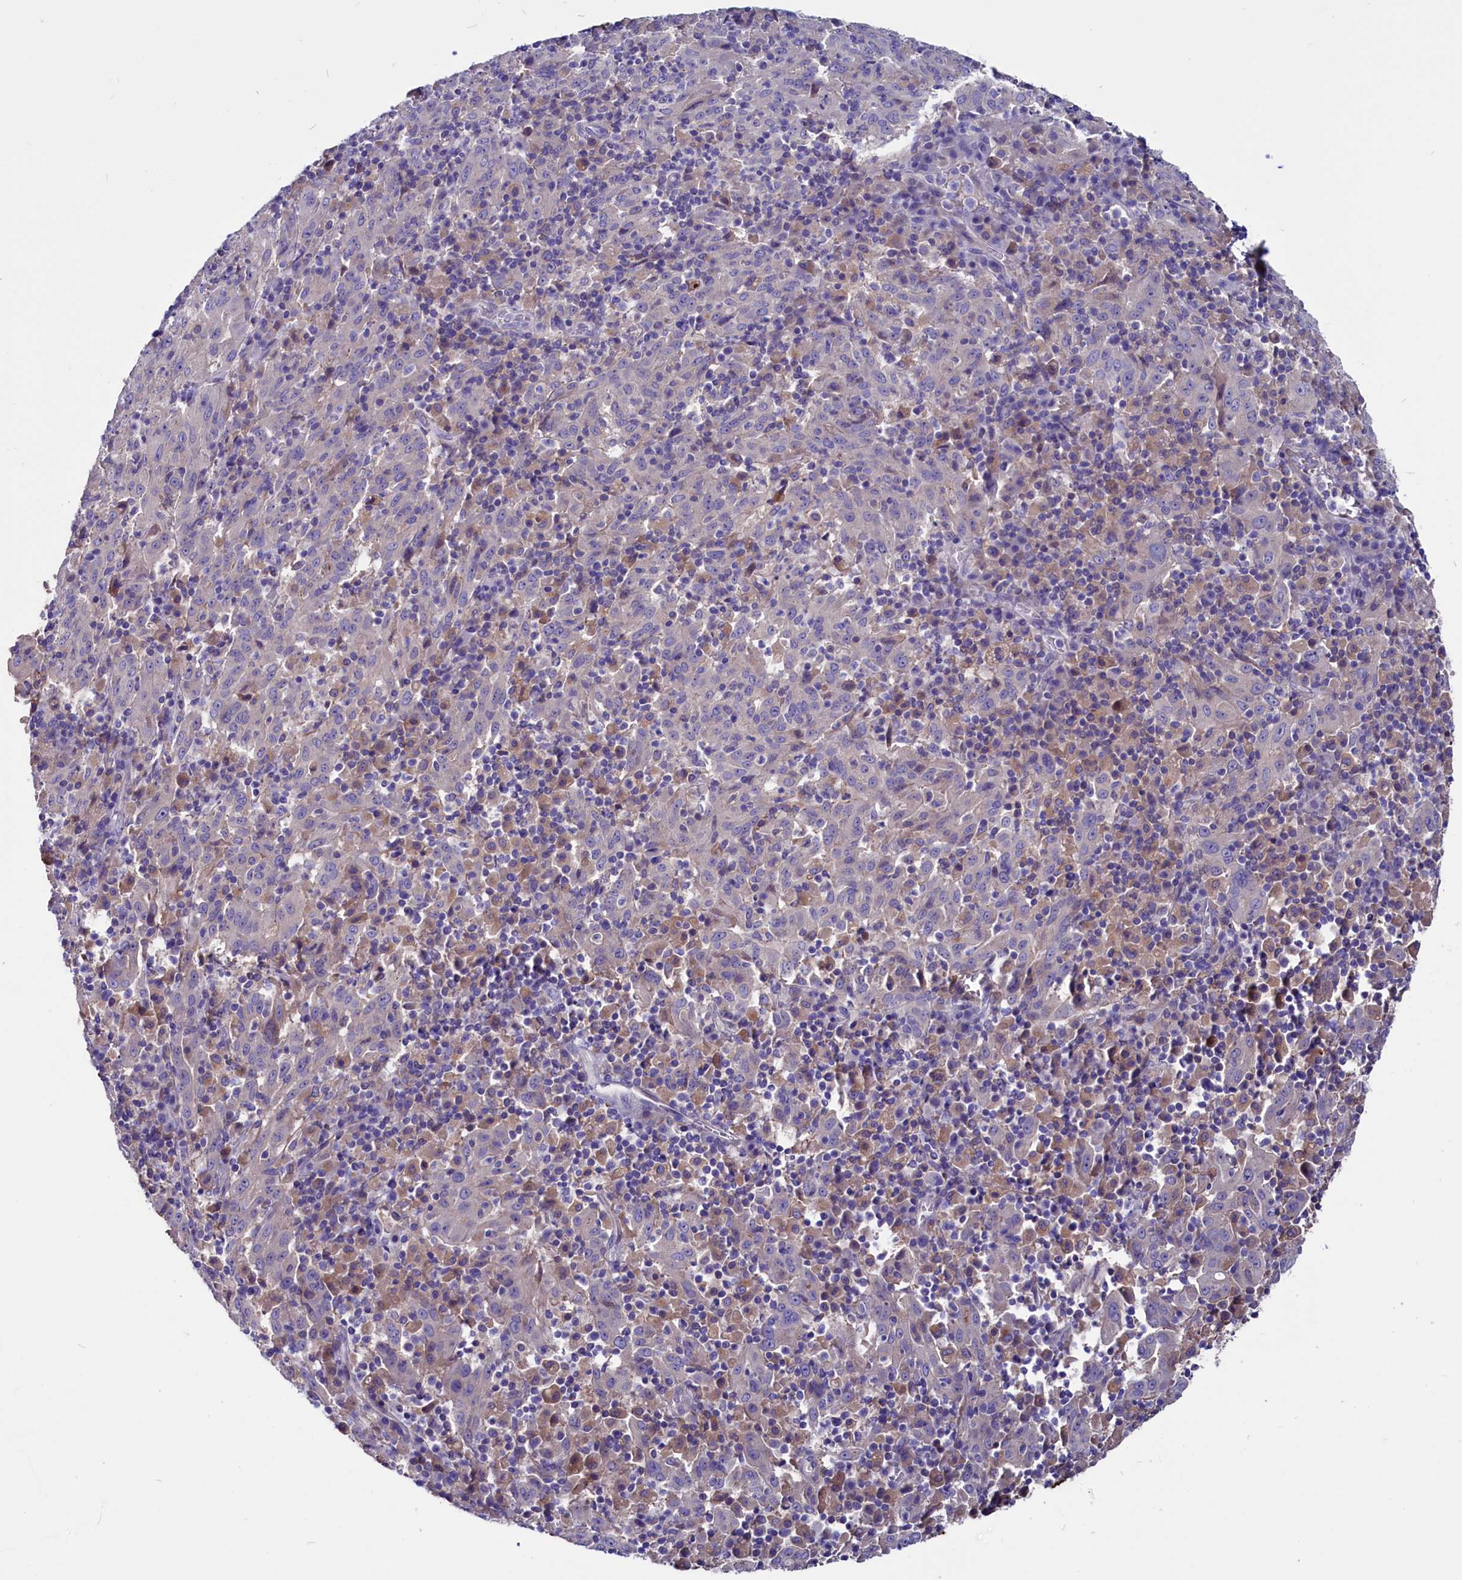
{"staining": {"intensity": "negative", "quantity": "none", "location": "none"}, "tissue": "pancreatic cancer", "cell_type": "Tumor cells", "image_type": "cancer", "snomed": [{"axis": "morphology", "description": "Adenocarcinoma, NOS"}, {"axis": "topography", "description": "Pancreas"}], "caption": "A high-resolution image shows IHC staining of adenocarcinoma (pancreatic), which shows no significant expression in tumor cells.", "gene": "CCBE1", "patient": {"sex": "male", "age": 63}}